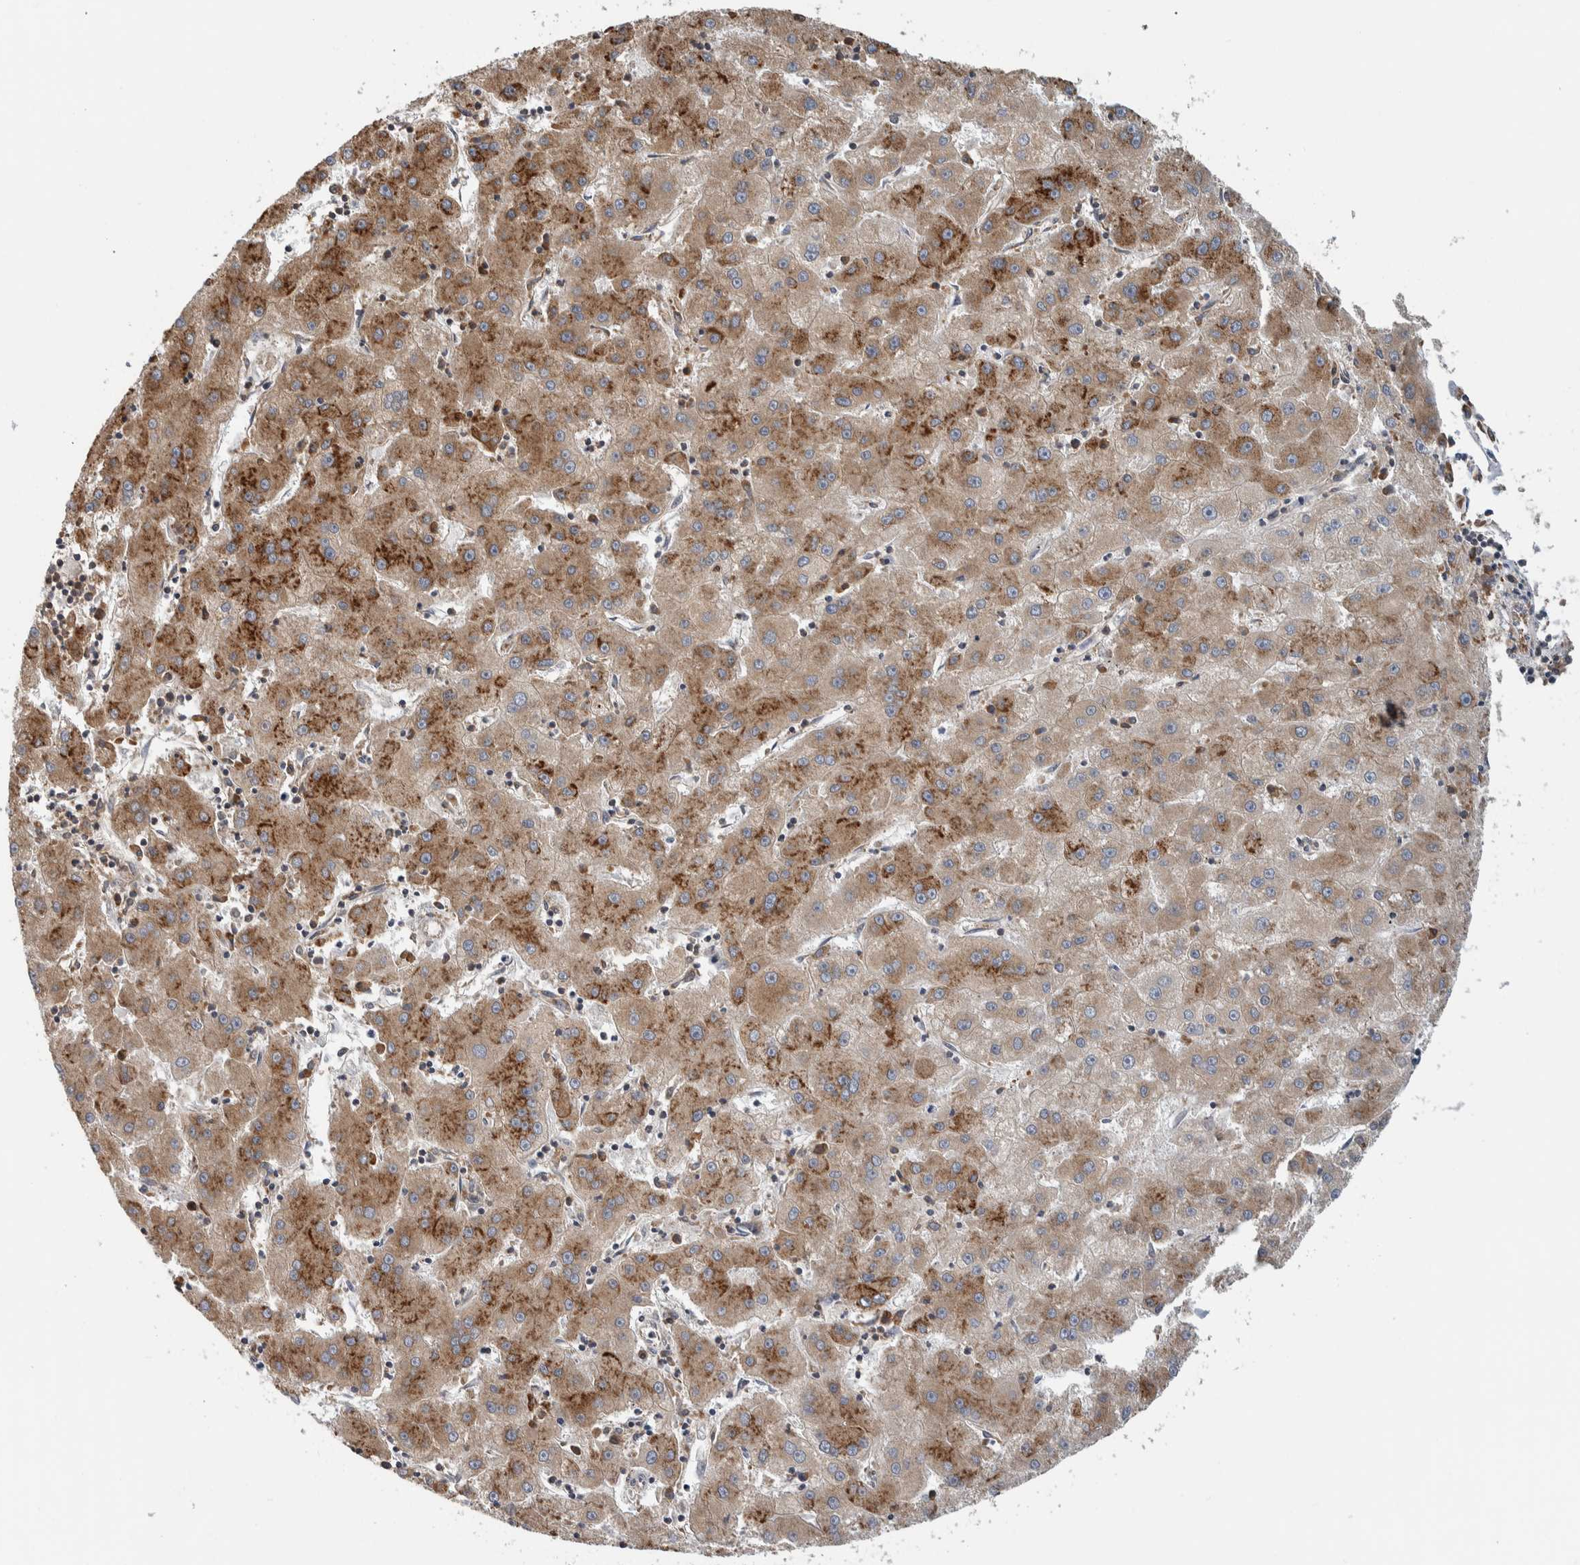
{"staining": {"intensity": "moderate", "quantity": ">75%", "location": "cytoplasmic/membranous"}, "tissue": "liver cancer", "cell_type": "Tumor cells", "image_type": "cancer", "snomed": [{"axis": "morphology", "description": "Carcinoma, Hepatocellular, NOS"}, {"axis": "topography", "description": "Liver"}], "caption": "Brown immunohistochemical staining in liver cancer (hepatocellular carcinoma) displays moderate cytoplasmic/membranous positivity in about >75% of tumor cells.", "gene": "EIF3H", "patient": {"sex": "male", "age": 72}}